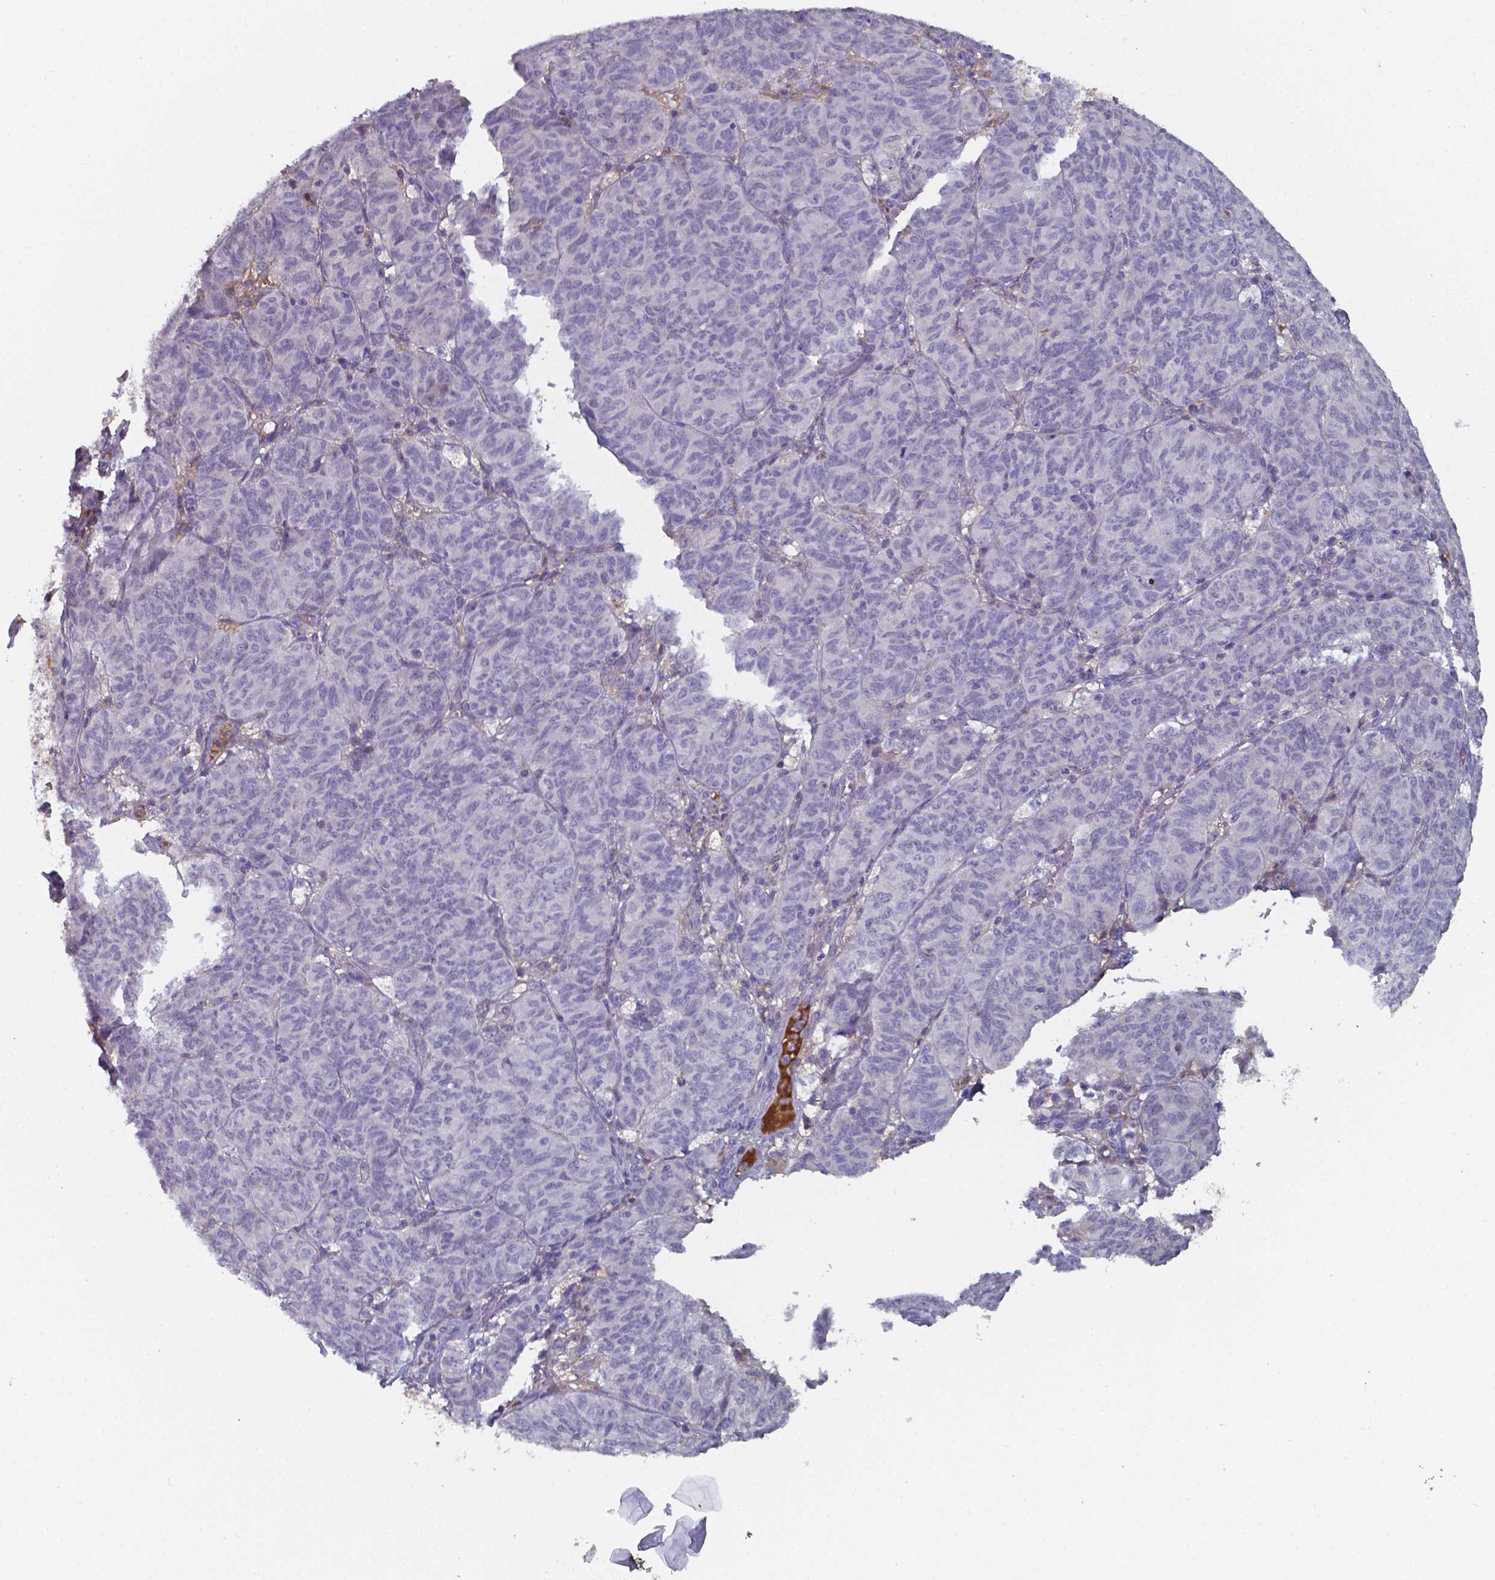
{"staining": {"intensity": "negative", "quantity": "none", "location": "none"}, "tissue": "ovarian cancer", "cell_type": "Tumor cells", "image_type": "cancer", "snomed": [{"axis": "morphology", "description": "Carcinoma, endometroid"}, {"axis": "topography", "description": "Ovary"}], "caption": "Ovarian cancer was stained to show a protein in brown. There is no significant positivity in tumor cells. (Brightfield microscopy of DAB (3,3'-diaminobenzidine) IHC at high magnification).", "gene": "BTBD17", "patient": {"sex": "female", "age": 80}}